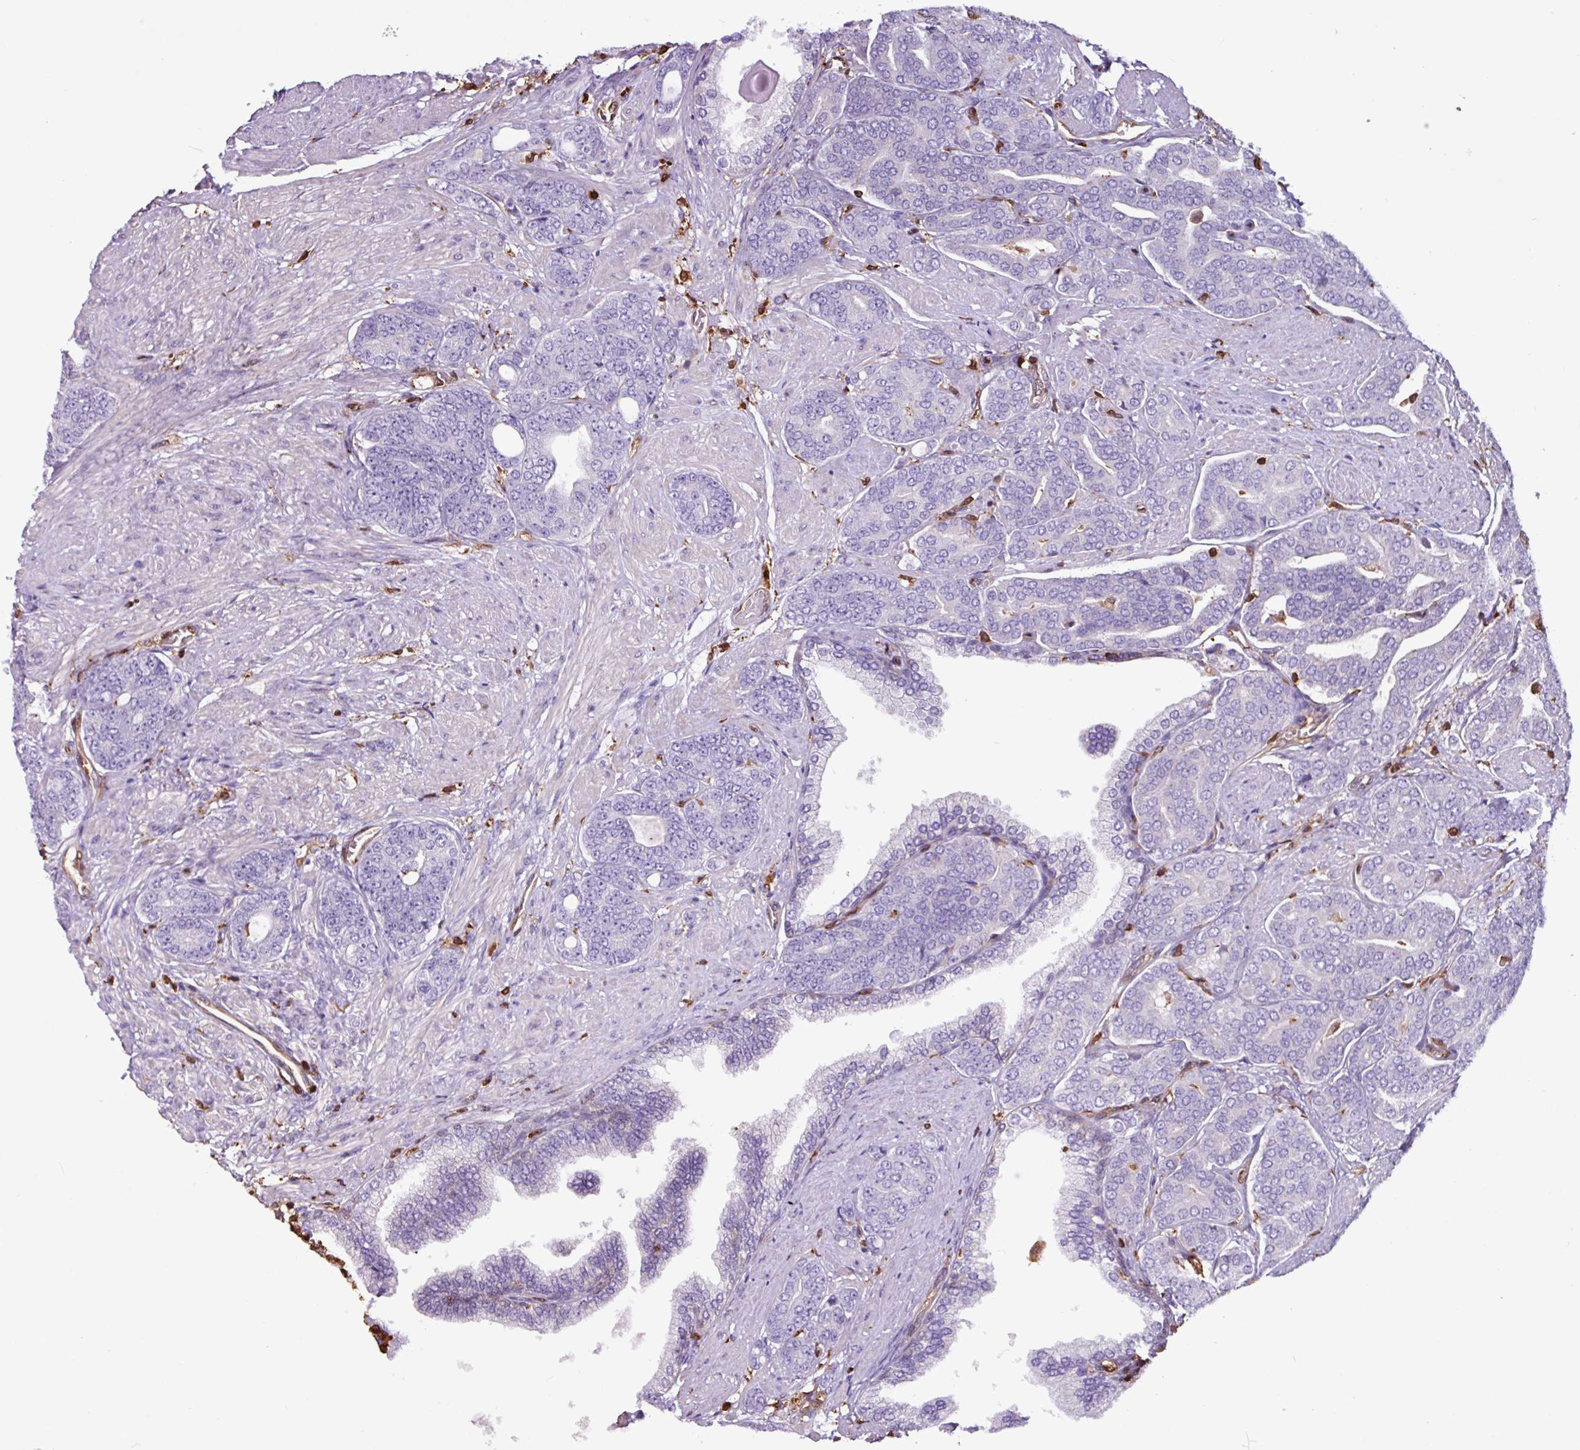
{"staining": {"intensity": "negative", "quantity": "none", "location": "none"}, "tissue": "prostate cancer", "cell_type": "Tumor cells", "image_type": "cancer", "snomed": [{"axis": "morphology", "description": "Adenocarcinoma, High grade"}, {"axis": "topography", "description": "Prostate"}], "caption": "This is a image of immunohistochemistry (IHC) staining of prostate cancer (high-grade adenocarcinoma), which shows no positivity in tumor cells.", "gene": "ARHGDIB", "patient": {"sex": "male", "age": 67}}